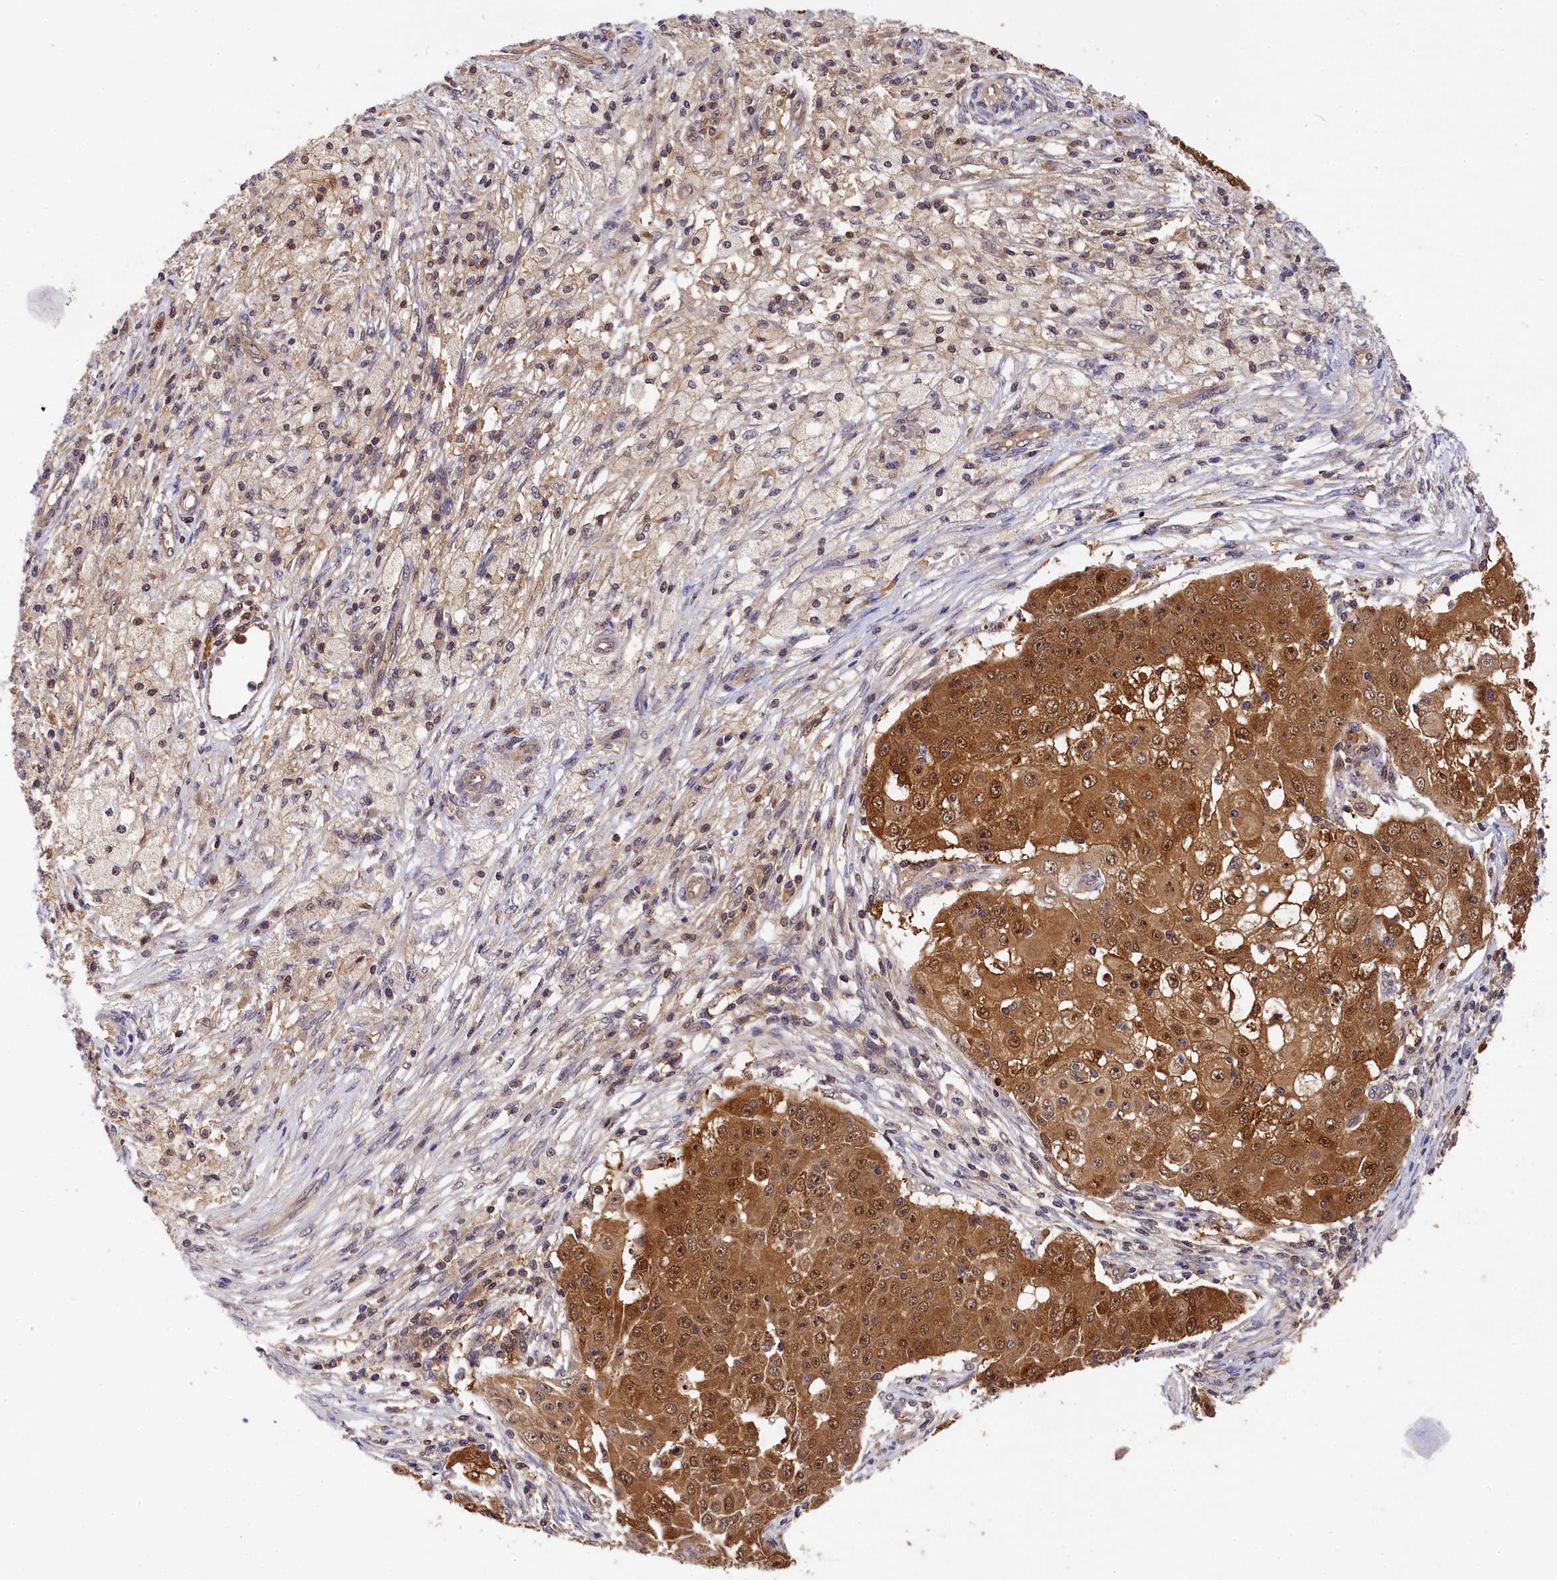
{"staining": {"intensity": "moderate", "quantity": ">75%", "location": "cytoplasmic/membranous,nuclear"}, "tissue": "ovarian cancer", "cell_type": "Tumor cells", "image_type": "cancer", "snomed": [{"axis": "morphology", "description": "Carcinoma, endometroid"}, {"axis": "topography", "description": "Ovary"}], "caption": "Immunohistochemistry histopathology image of human ovarian cancer (endometroid carcinoma) stained for a protein (brown), which displays medium levels of moderate cytoplasmic/membranous and nuclear expression in approximately >75% of tumor cells.", "gene": "EIF6", "patient": {"sex": "female", "age": 42}}